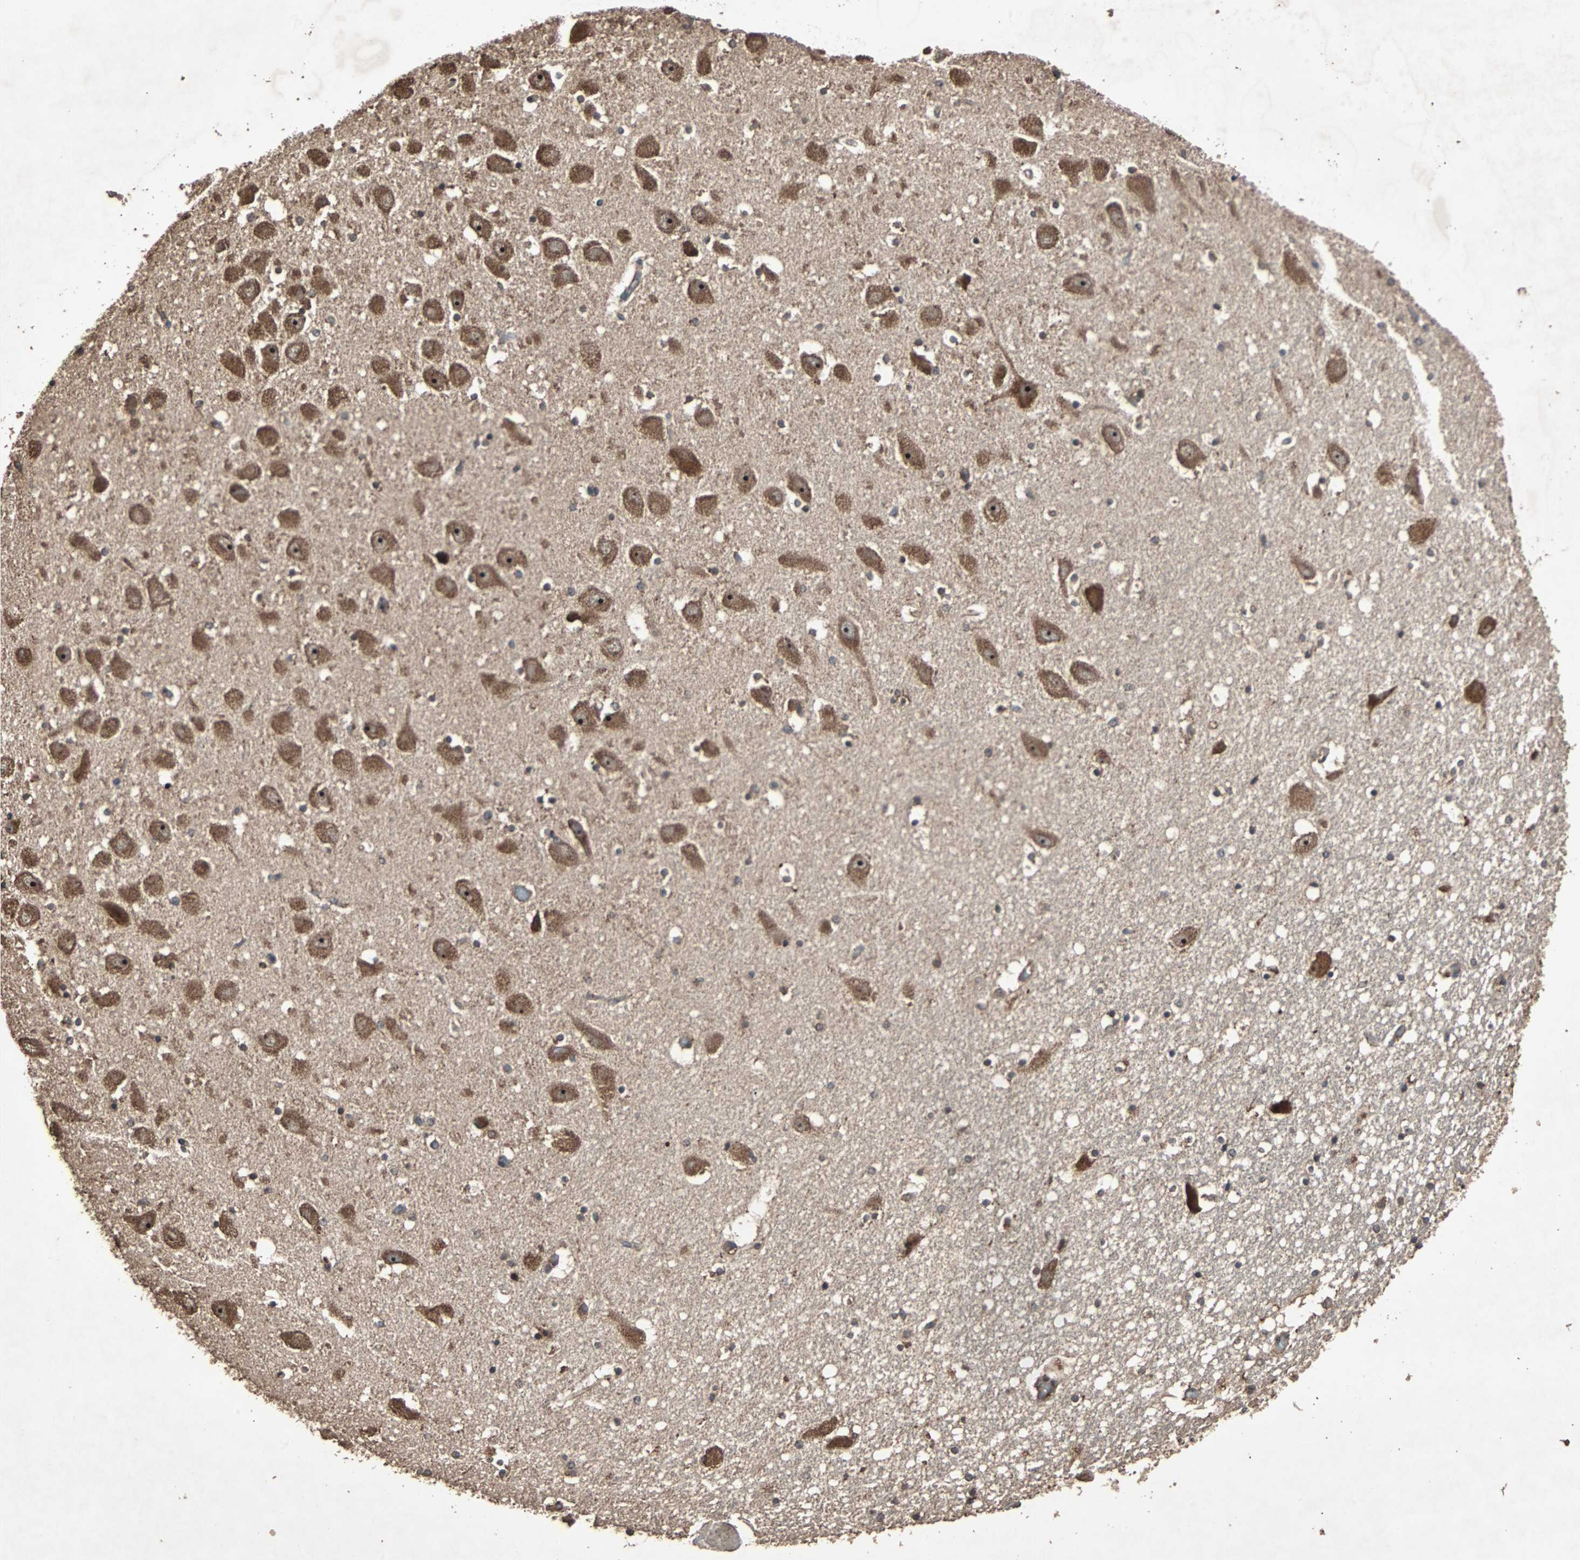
{"staining": {"intensity": "moderate", "quantity": "<25%", "location": "cytoplasmic/membranous"}, "tissue": "hippocampus", "cell_type": "Glial cells", "image_type": "normal", "snomed": [{"axis": "morphology", "description": "Normal tissue, NOS"}, {"axis": "topography", "description": "Hippocampus"}], "caption": "Protein expression analysis of unremarkable human hippocampus reveals moderate cytoplasmic/membranous expression in approximately <25% of glial cells. (IHC, brightfield microscopy, high magnification).", "gene": "LAMTOR5", "patient": {"sex": "male", "age": 45}}